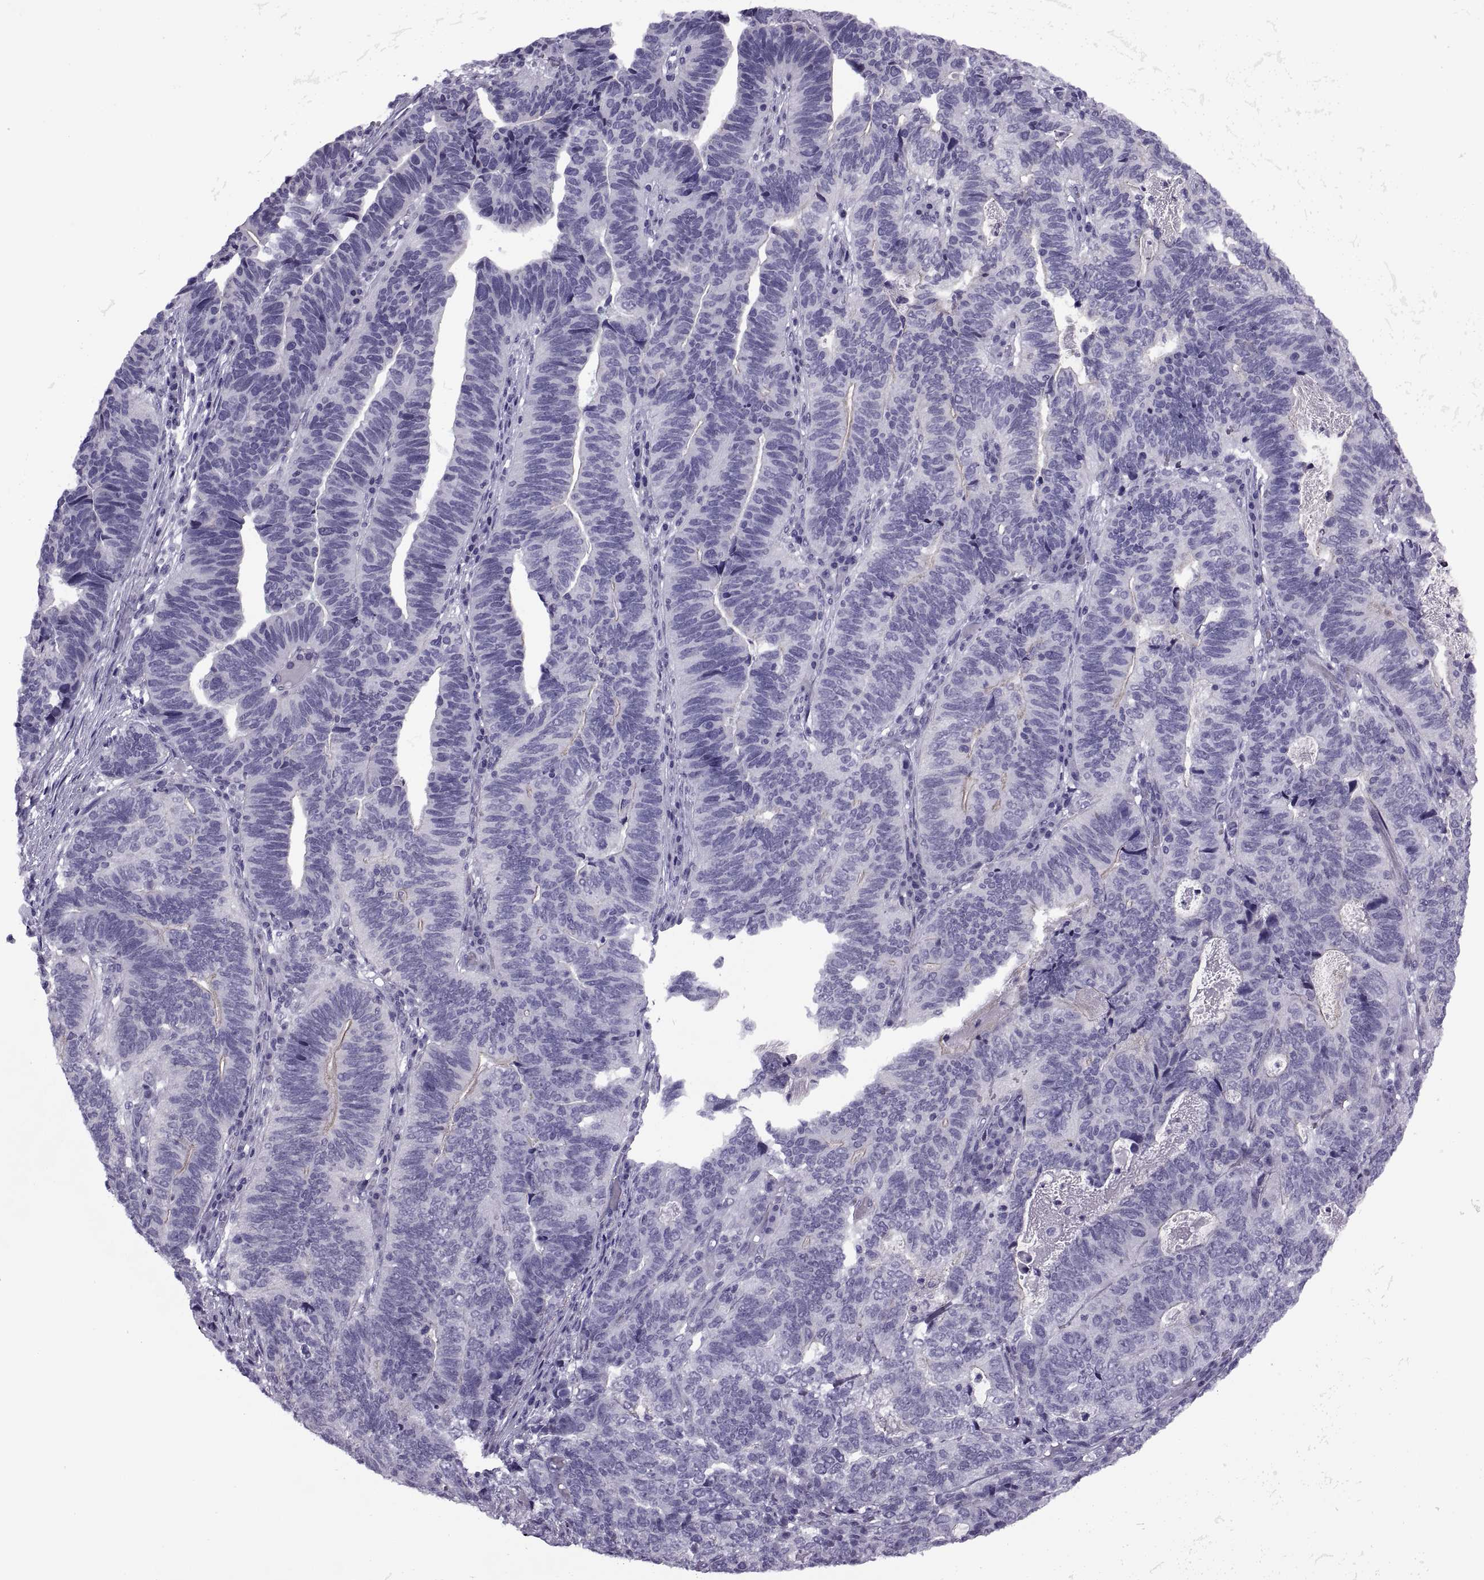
{"staining": {"intensity": "negative", "quantity": "none", "location": "none"}, "tissue": "stomach cancer", "cell_type": "Tumor cells", "image_type": "cancer", "snomed": [{"axis": "morphology", "description": "Adenocarcinoma, NOS"}, {"axis": "topography", "description": "Stomach, upper"}], "caption": "DAB (3,3'-diaminobenzidine) immunohistochemical staining of stomach cancer demonstrates no significant positivity in tumor cells.", "gene": "SYNGR4", "patient": {"sex": "female", "age": 67}}